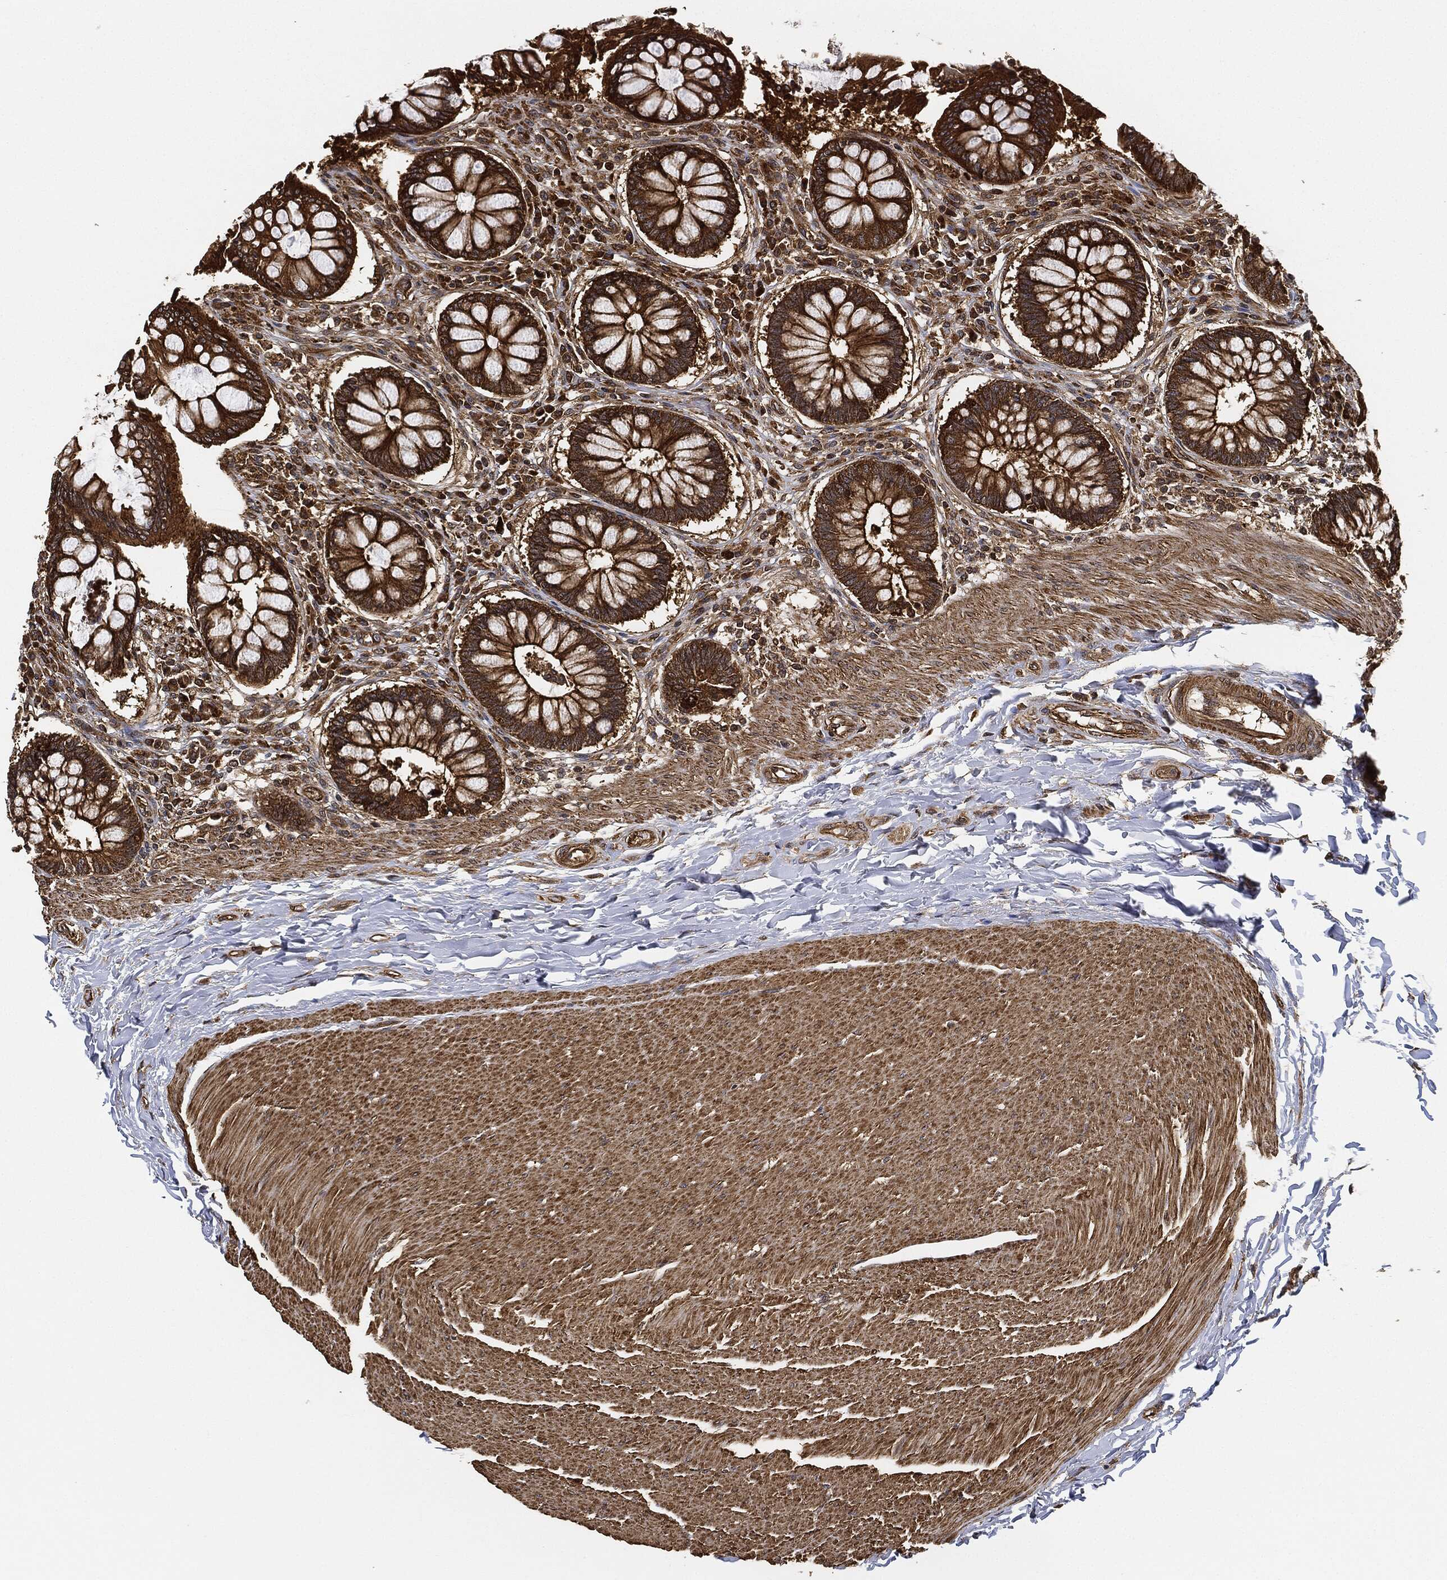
{"staining": {"intensity": "strong", "quantity": ">75%", "location": "cytoplasmic/membranous"}, "tissue": "rectum", "cell_type": "Glandular cells", "image_type": "normal", "snomed": [{"axis": "morphology", "description": "Normal tissue, NOS"}, {"axis": "topography", "description": "Rectum"}], "caption": "Immunohistochemistry of normal rectum demonstrates high levels of strong cytoplasmic/membranous expression in about >75% of glandular cells.", "gene": "CEP290", "patient": {"sex": "female", "age": 58}}